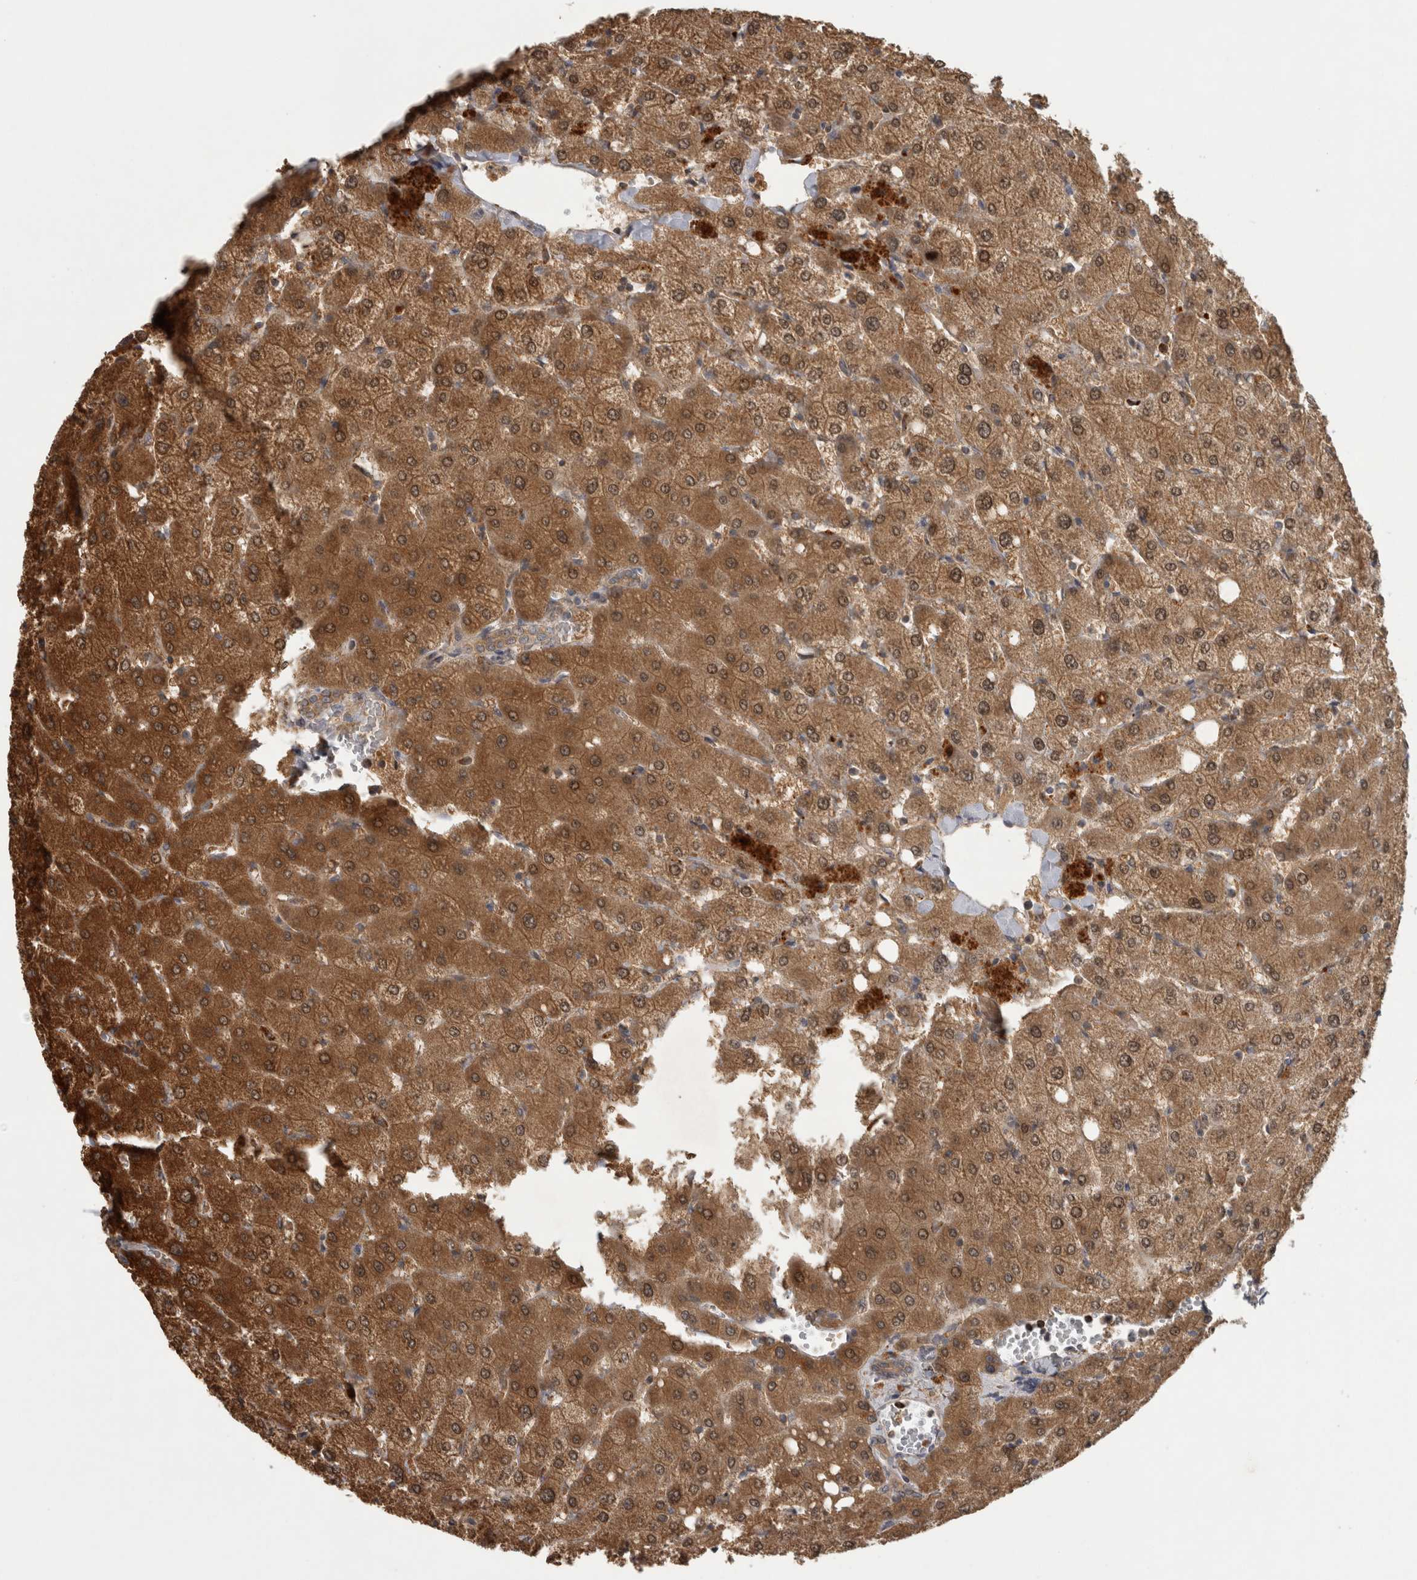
{"staining": {"intensity": "moderate", "quantity": ">75%", "location": "cytoplasmic/membranous"}, "tissue": "liver", "cell_type": "Cholangiocytes", "image_type": "normal", "snomed": [{"axis": "morphology", "description": "Normal tissue, NOS"}, {"axis": "topography", "description": "Liver"}], "caption": "Unremarkable liver reveals moderate cytoplasmic/membranous positivity in about >75% of cholangiocytes (DAB (3,3'-diaminobenzidine) = brown stain, brightfield microscopy at high magnification)..", "gene": "TRMT61B", "patient": {"sex": "female", "age": 54}}